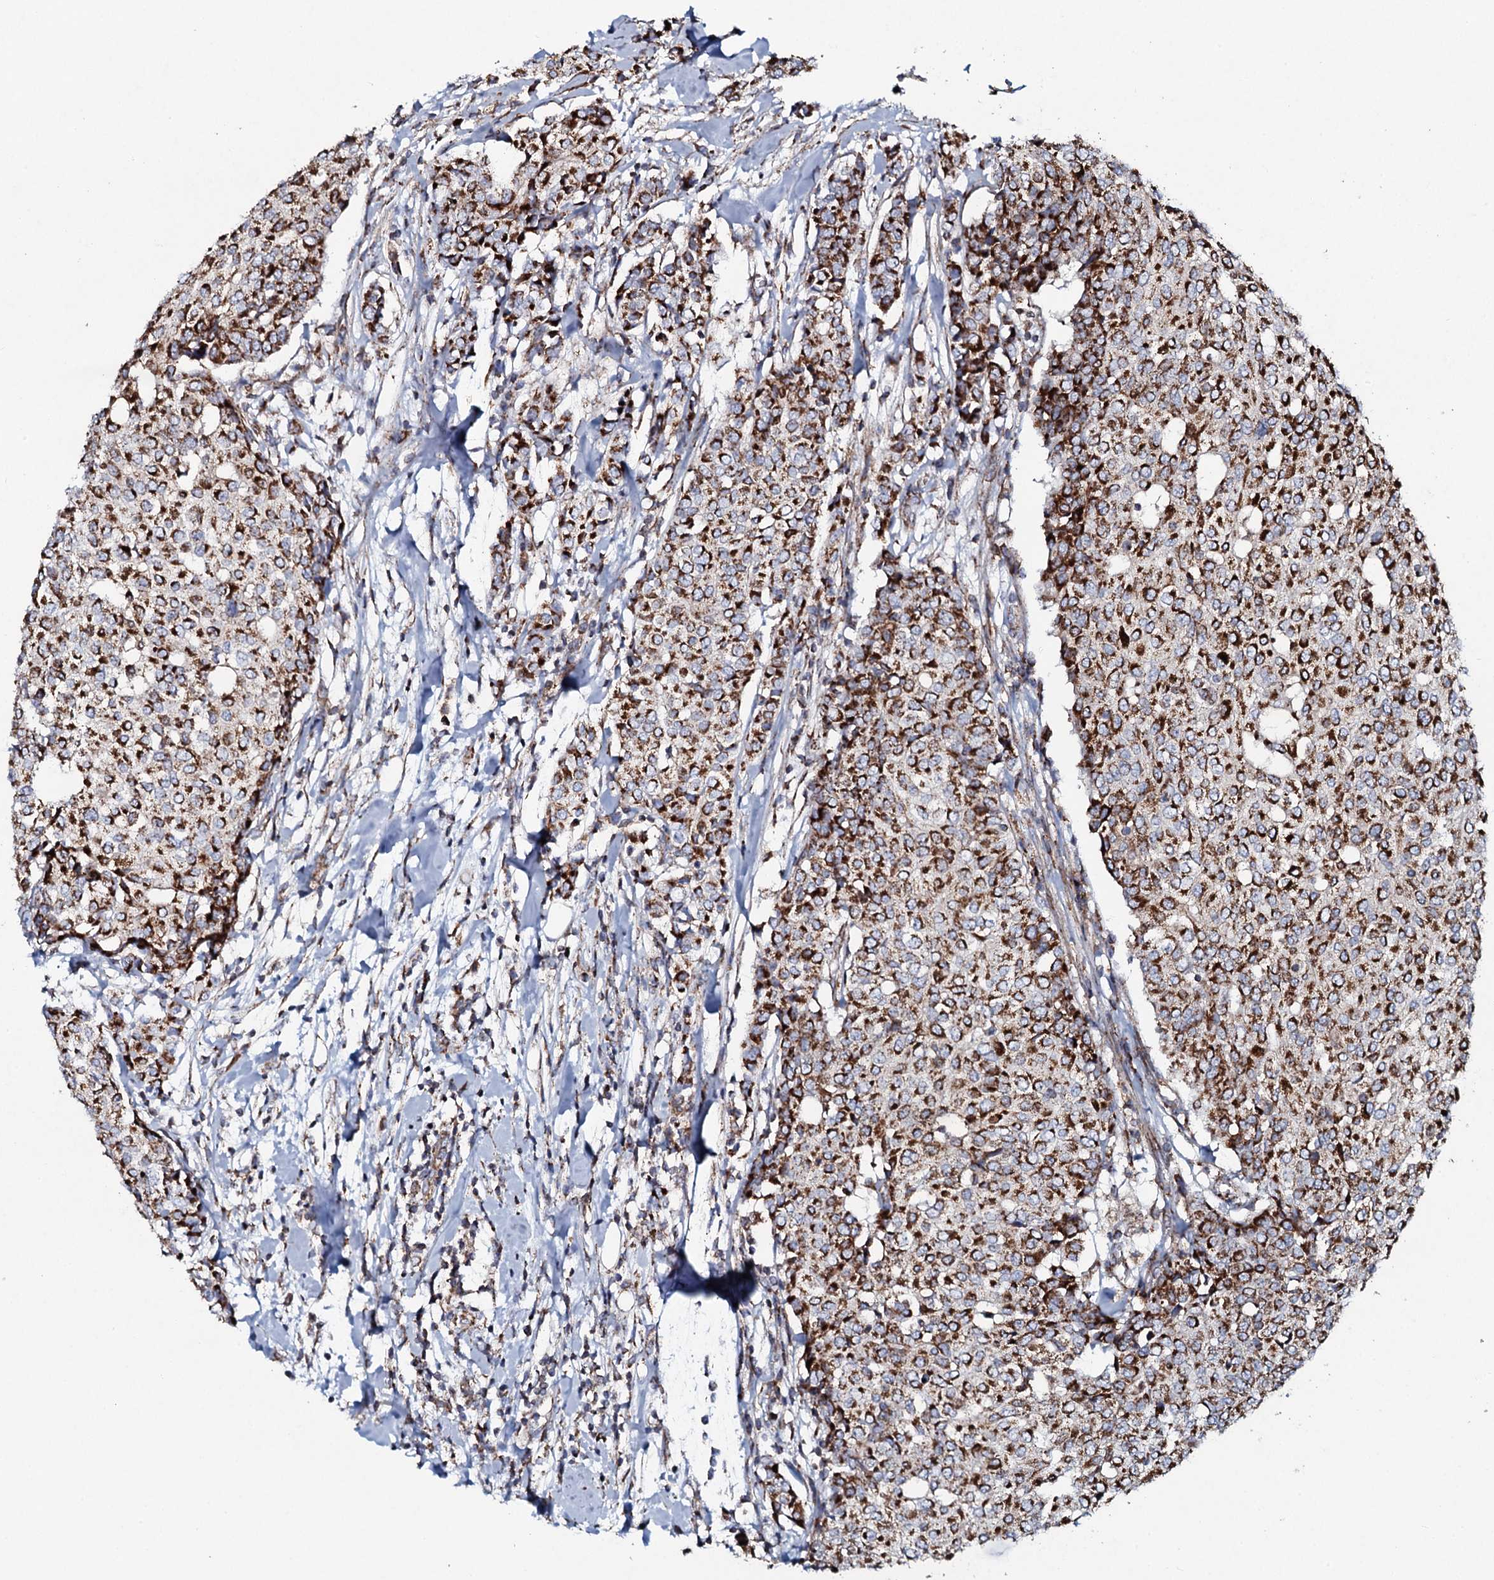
{"staining": {"intensity": "strong", "quantity": ">75%", "location": "cytoplasmic/membranous"}, "tissue": "breast cancer", "cell_type": "Tumor cells", "image_type": "cancer", "snomed": [{"axis": "morphology", "description": "Lobular carcinoma"}, {"axis": "topography", "description": "Breast"}], "caption": "Human breast lobular carcinoma stained with a protein marker exhibits strong staining in tumor cells.", "gene": "EVC2", "patient": {"sex": "female", "age": 51}}